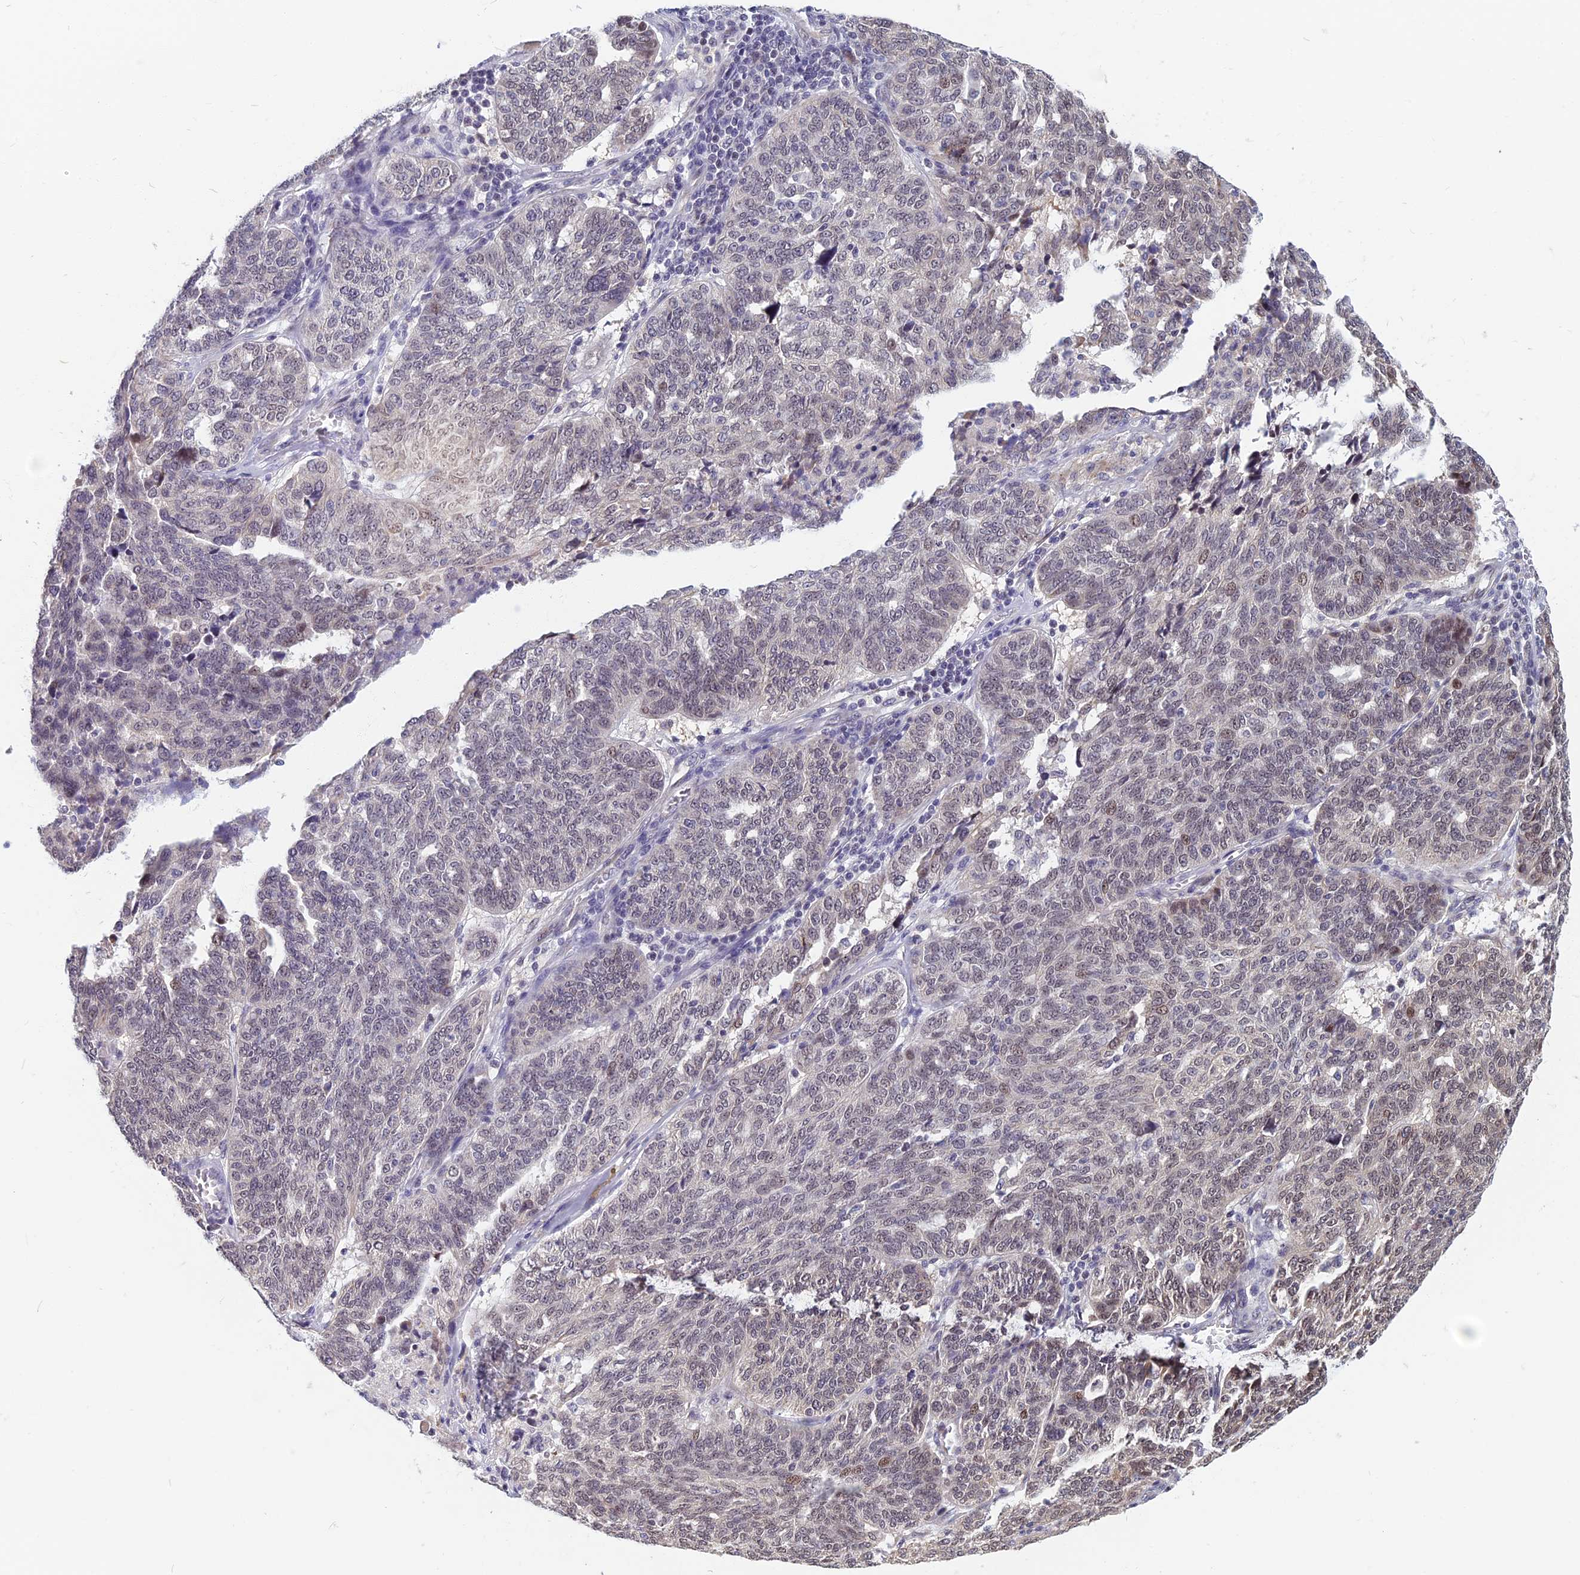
{"staining": {"intensity": "weak", "quantity": "<25%", "location": "cytoplasmic/membranous,nuclear"}, "tissue": "ovarian cancer", "cell_type": "Tumor cells", "image_type": "cancer", "snomed": [{"axis": "morphology", "description": "Cystadenocarcinoma, serous, NOS"}, {"axis": "topography", "description": "Ovary"}], "caption": "Protein analysis of ovarian cancer displays no significant expression in tumor cells.", "gene": "CCDC113", "patient": {"sex": "female", "age": 59}}